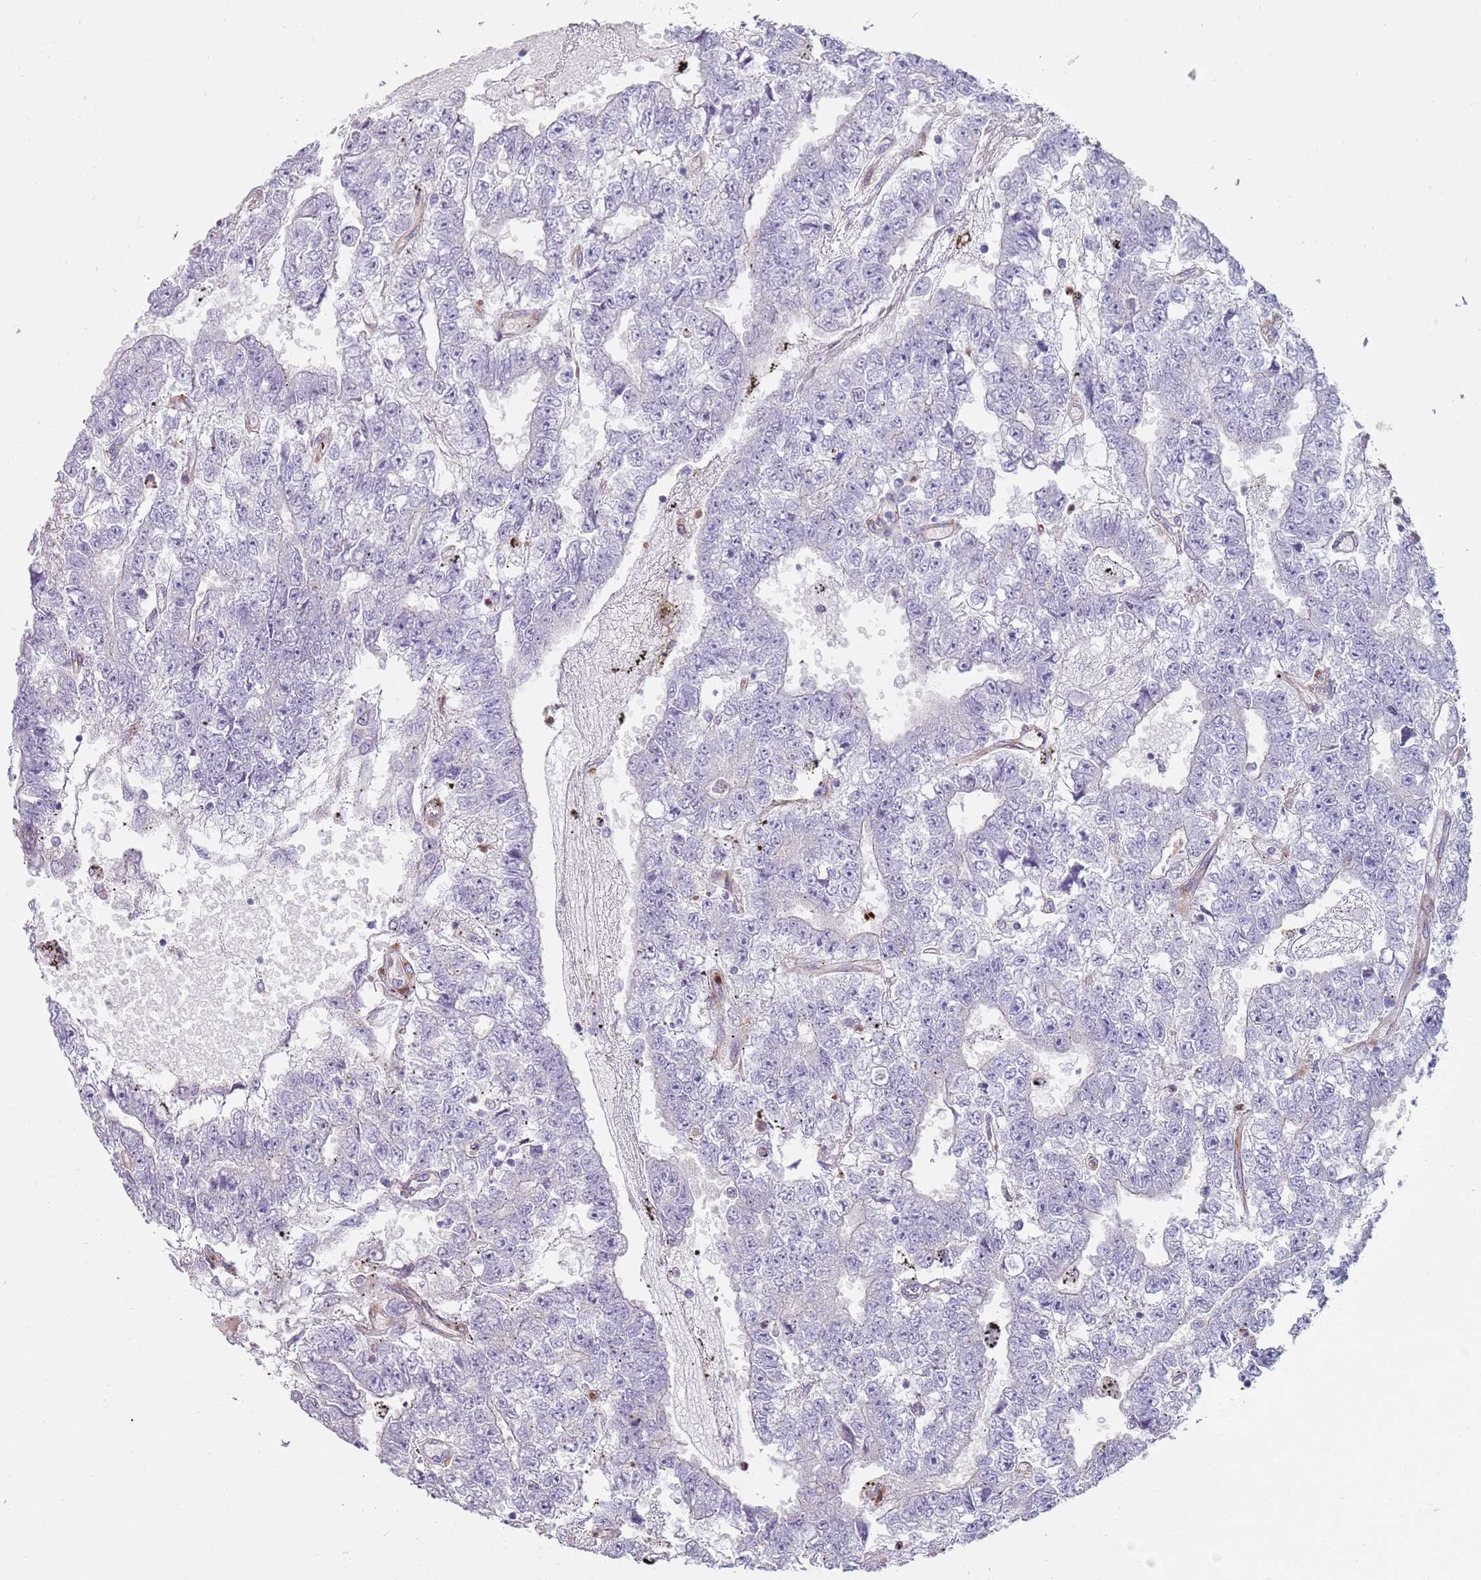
{"staining": {"intensity": "negative", "quantity": "none", "location": "none"}, "tissue": "testis cancer", "cell_type": "Tumor cells", "image_type": "cancer", "snomed": [{"axis": "morphology", "description": "Carcinoma, Embryonal, NOS"}, {"axis": "topography", "description": "Testis"}], "caption": "A micrograph of human testis cancer (embryonal carcinoma) is negative for staining in tumor cells. (DAB IHC visualized using brightfield microscopy, high magnification).", "gene": "PHLPP2", "patient": {"sex": "male", "age": 25}}